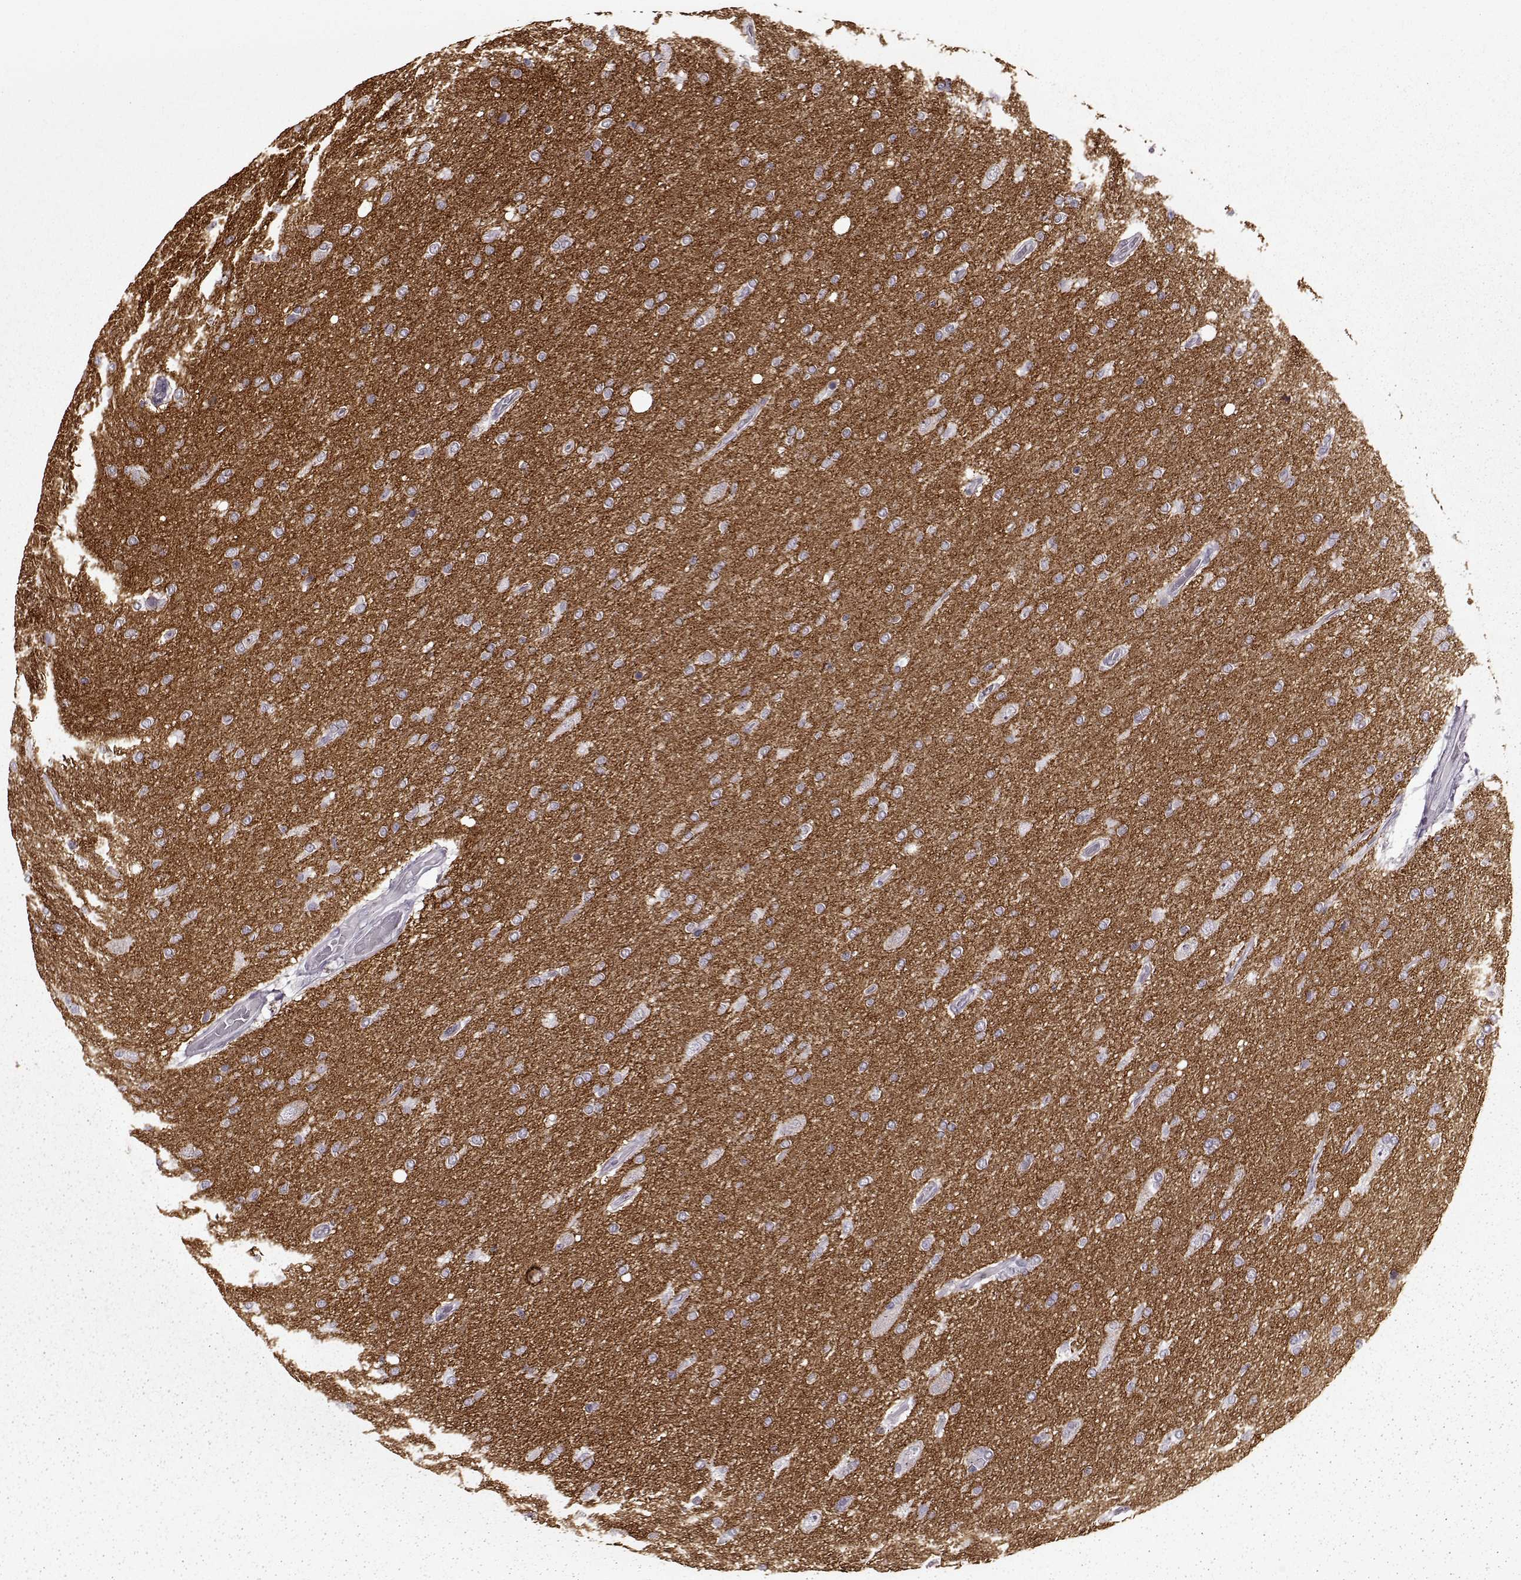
{"staining": {"intensity": "negative", "quantity": "none", "location": "none"}, "tissue": "glioma", "cell_type": "Tumor cells", "image_type": "cancer", "snomed": [{"axis": "morphology", "description": "Glioma, malignant, High grade"}, {"axis": "topography", "description": "Cerebral cortex"}], "caption": "This is an immunohistochemistry image of glioma. There is no staining in tumor cells.", "gene": "STX1B", "patient": {"sex": "male", "age": 70}}